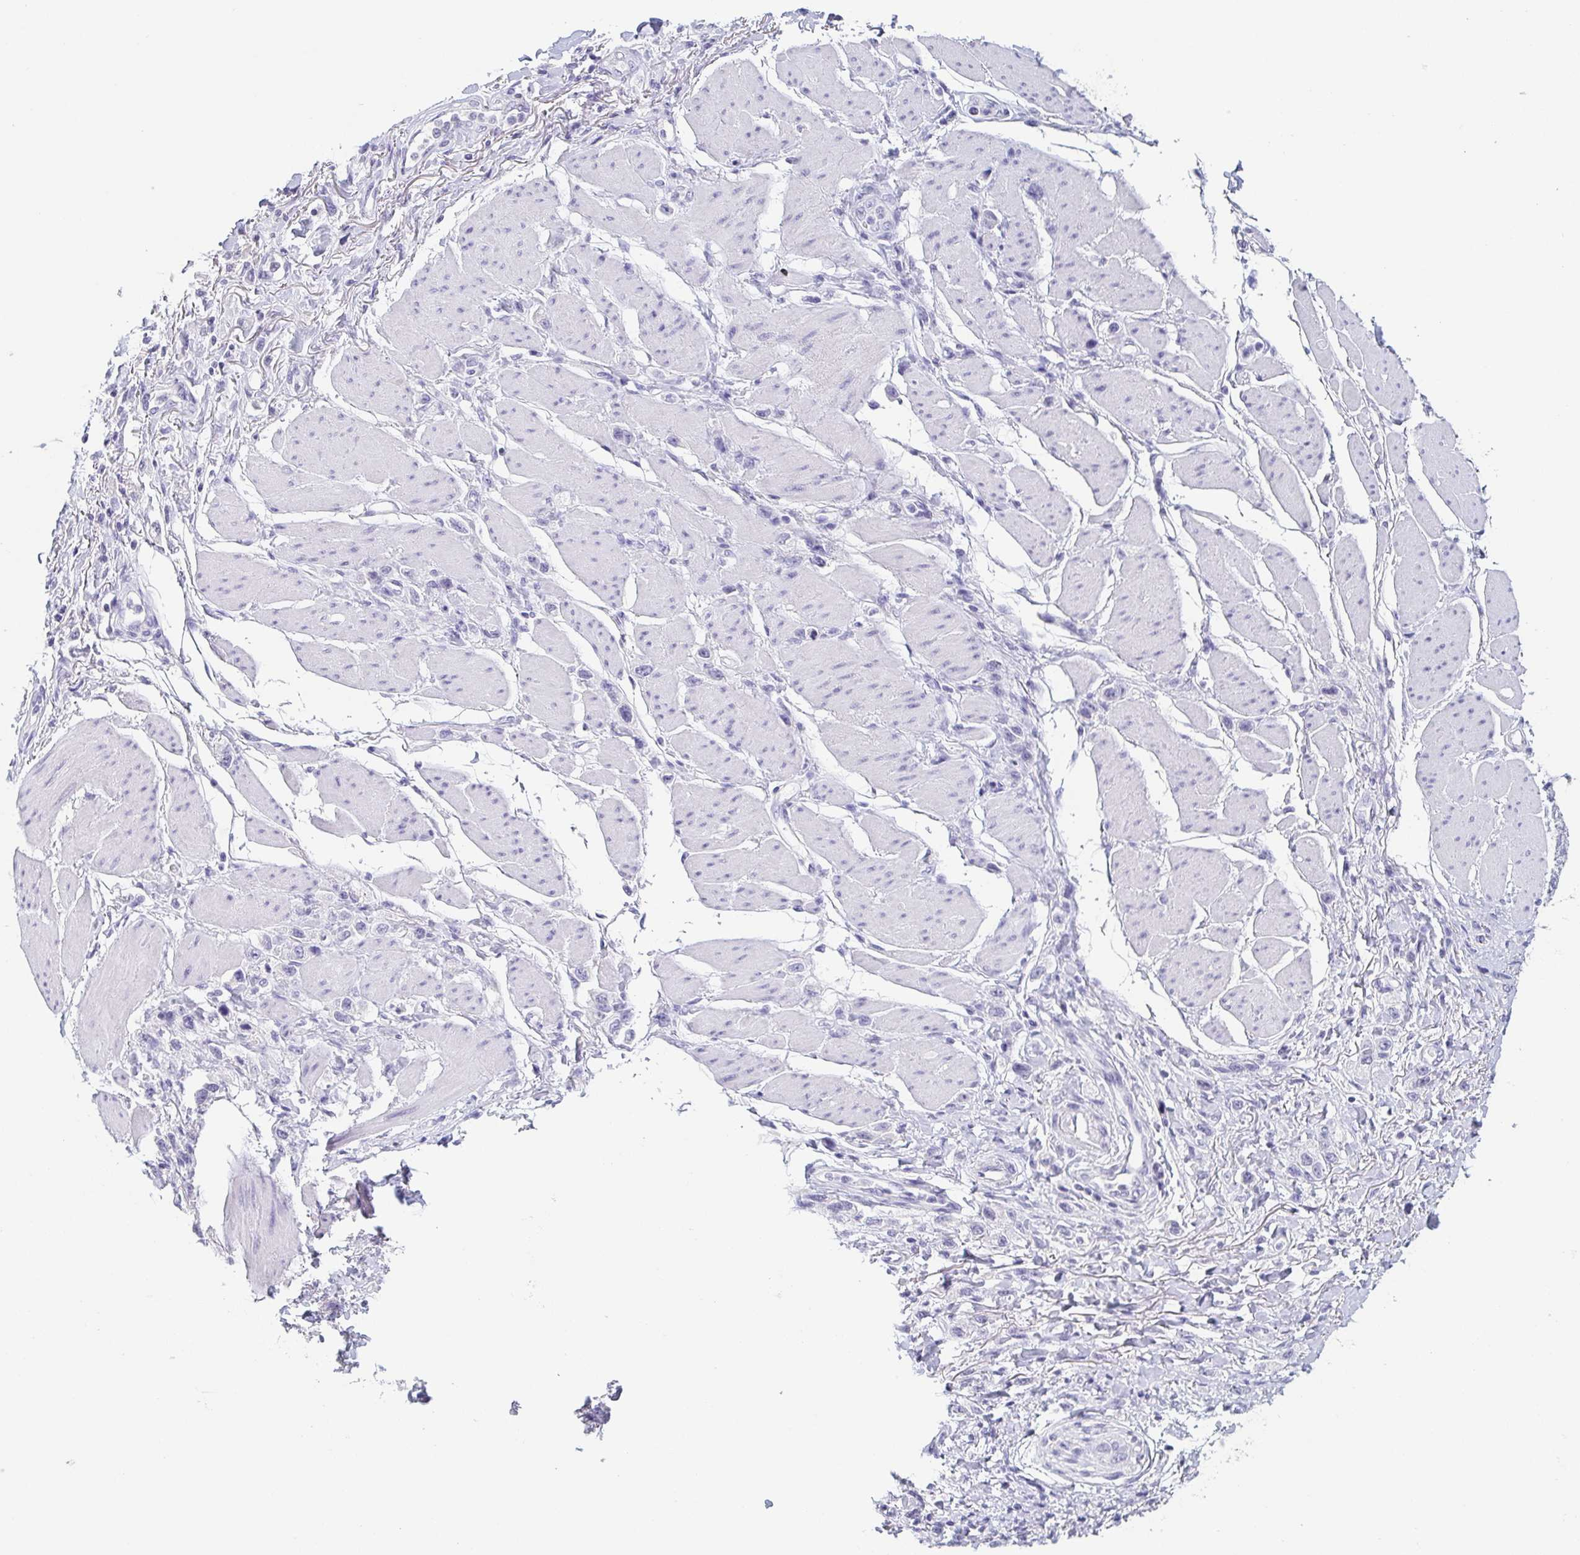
{"staining": {"intensity": "negative", "quantity": "none", "location": "none"}, "tissue": "stomach cancer", "cell_type": "Tumor cells", "image_type": "cancer", "snomed": [{"axis": "morphology", "description": "Adenocarcinoma, NOS"}, {"axis": "topography", "description": "Stomach"}], "caption": "DAB (3,3'-diaminobenzidine) immunohistochemical staining of human stomach cancer displays no significant positivity in tumor cells. (DAB IHC with hematoxylin counter stain).", "gene": "ITLN1", "patient": {"sex": "female", "age": 65}}